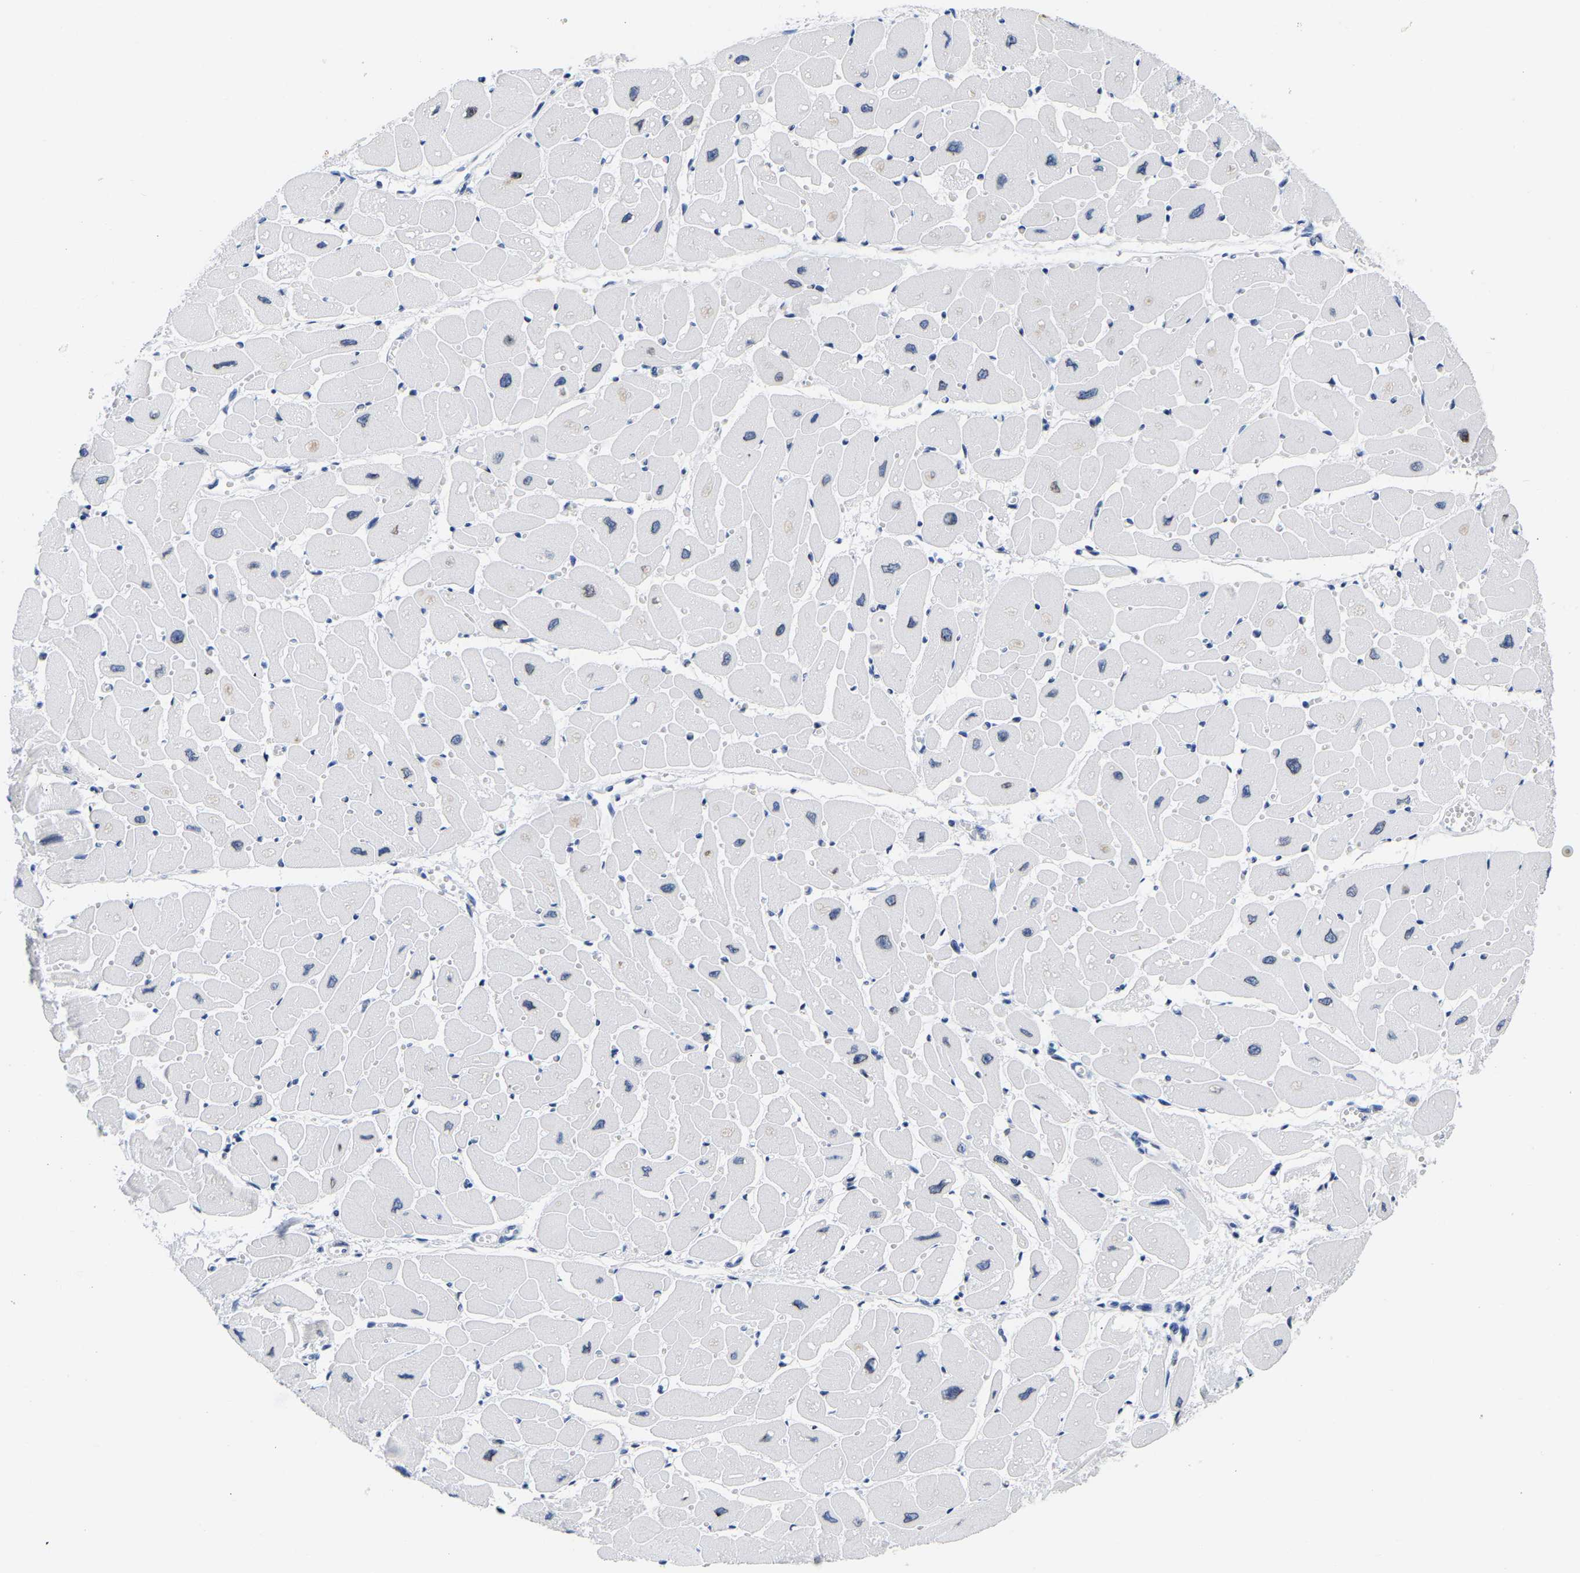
{"staining": {"intensity": "weak", "quantity": "25%-75%", "location": "nuclear"}, "tissue": "heart muscle", "cell_type": "Cardiomyocytes", "image_type": "normal", "snomed": [{"axis": "morphology", "description": "Normal tissue, NOS"}, {"axis": "topography", "description": "Heart"}], "caption": "Protein analysis of unremarkable heart muscle shows weak nuclear staining in approximately 25%-75% of cardiomyocytes. (Brightfield microscopy of DAB IHC at high magnification).", "gene": "UPK3A", "patient": {"sex": "female", "age": 54}}